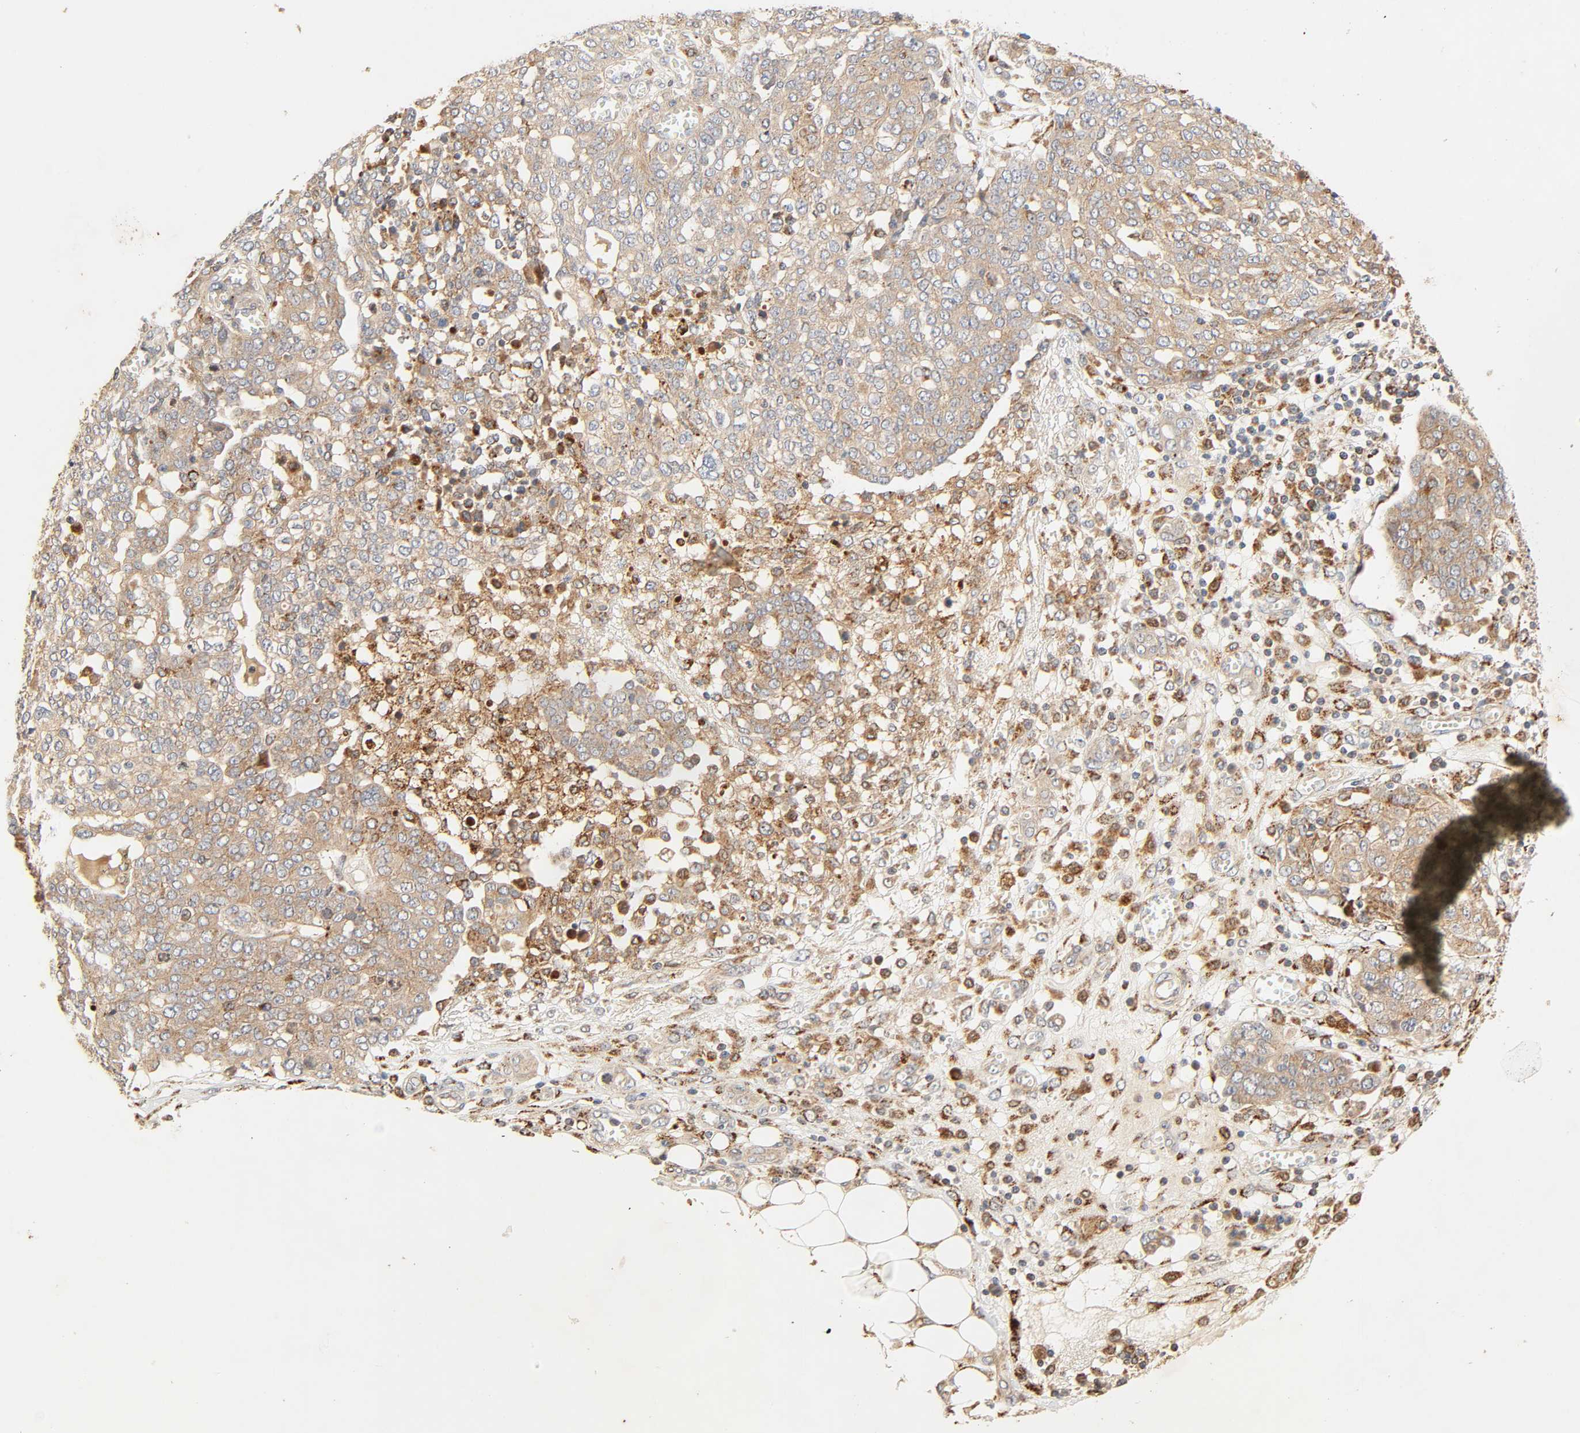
{"staining": {"intensity": "moderate", "quantity": ">75%", "location": "cytoplasmic/membranous"}, "tissue": "ovarian cancer", "cell_type": "Tumor cells", "image_type": "cancer", "snomed": [{"axis": "morphology", "description": "Cystadenocarcinoma, serous, NOS"}, {"axis": "topography", "description": "Soft tissue"}, {"axis": "topography", "description": "Ovary"}], "caption": "Tumor cells display medium levels of moderate cytoplasmic/membranous expression in about >75% of cells in human ovarian cancer (serous cystadenocarcinoma).", "gene": "MAPK6", "patient": {"sex": "female", "age": 57}}